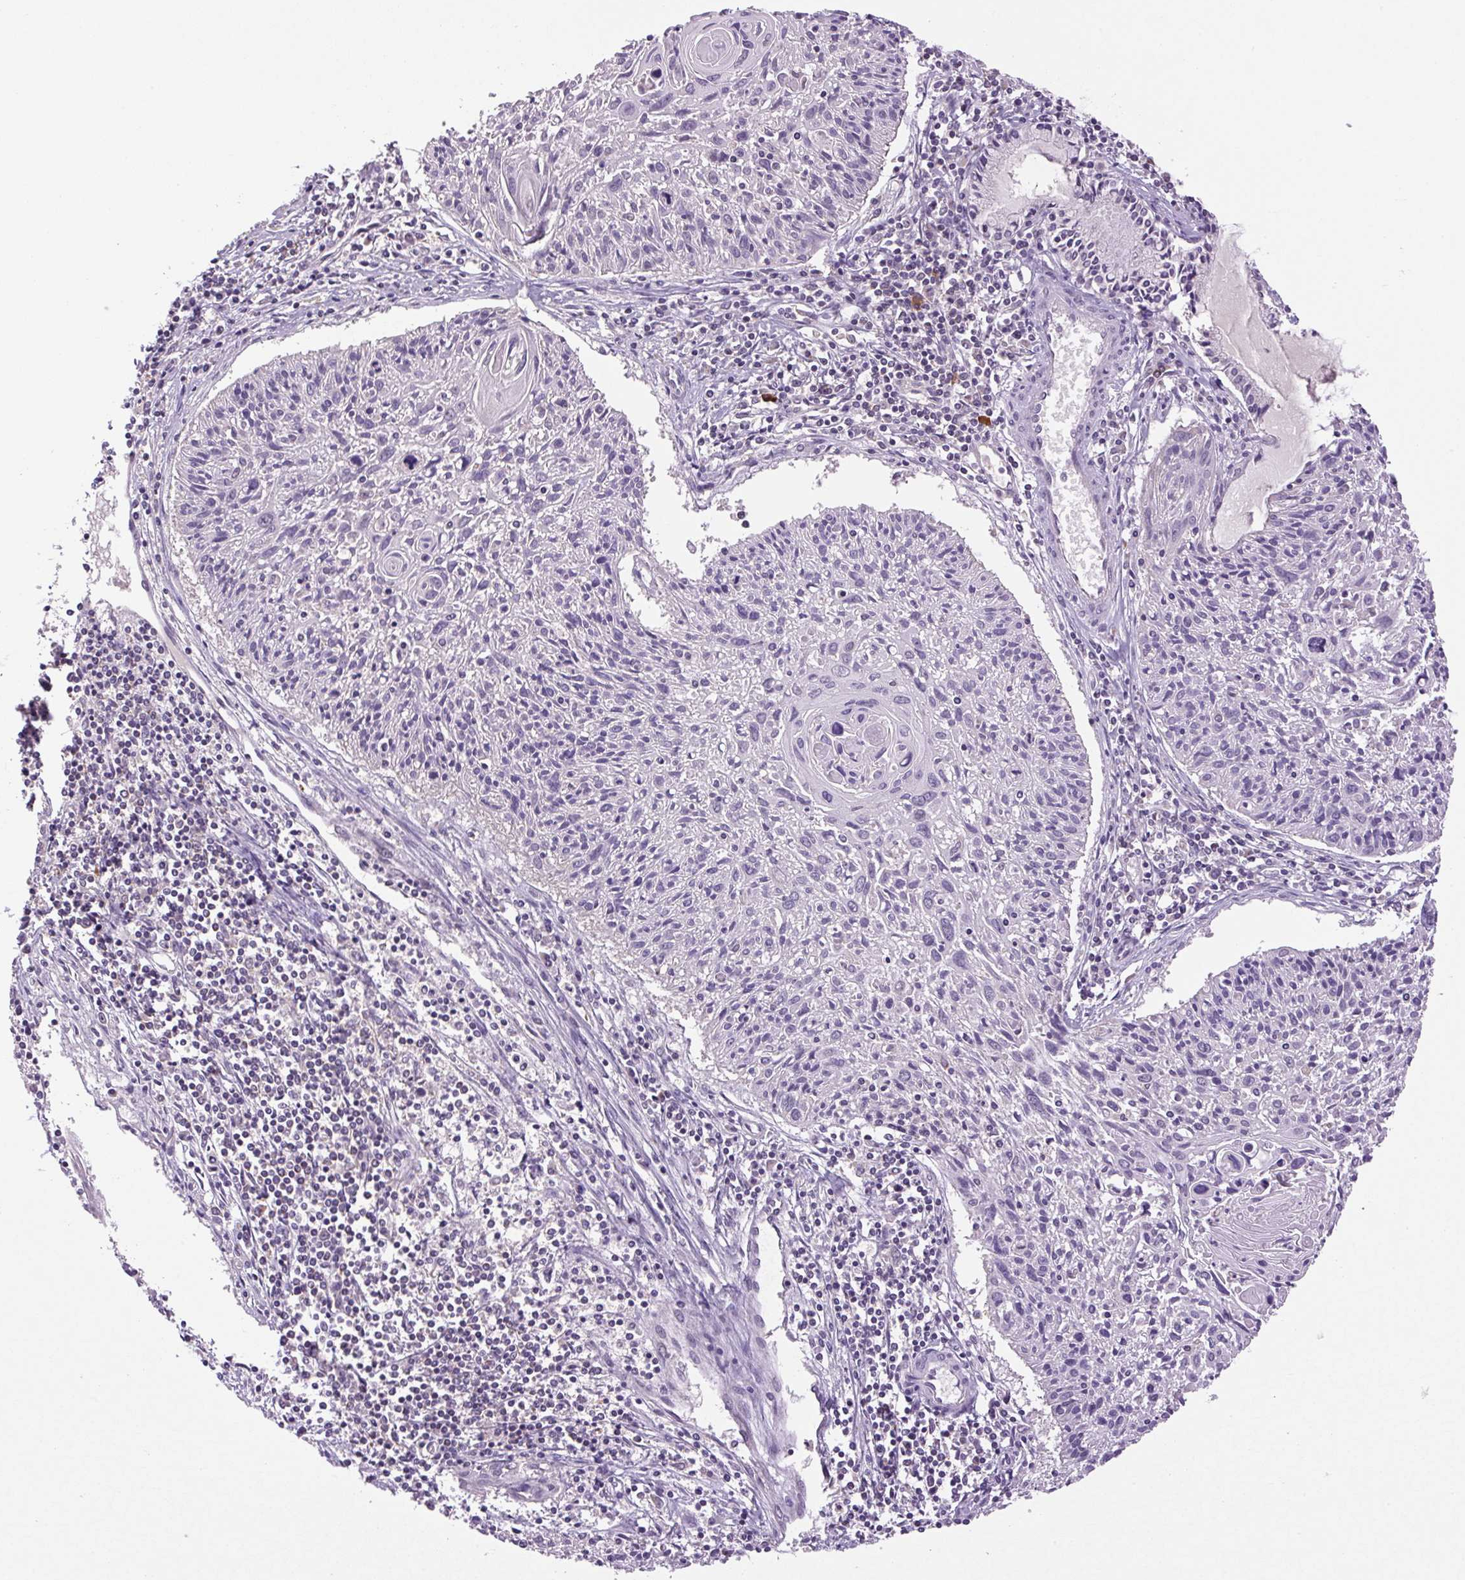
{"staining": {"intensity": "negative", "quantity": "none", "location": "none"}, "tissue": "cervical cancer", "cell_type": "Tumor cells", "image_type": "cancer", "snomed": [{"axis": "morphology", "description": "Squamous cell carcinoma, NOS"}, {"axis": "topography", "description": "Cervix"}], "caption": "Tumor cells are negative for brown protein staining in cervical cancer (squamous cell carcinoma). (DAB immunohistochemistry (IHC) visualized using brightfield microscopy, high magnification).", "gene": "SGF29", "patient": {"sex": "female", "age": 51}}